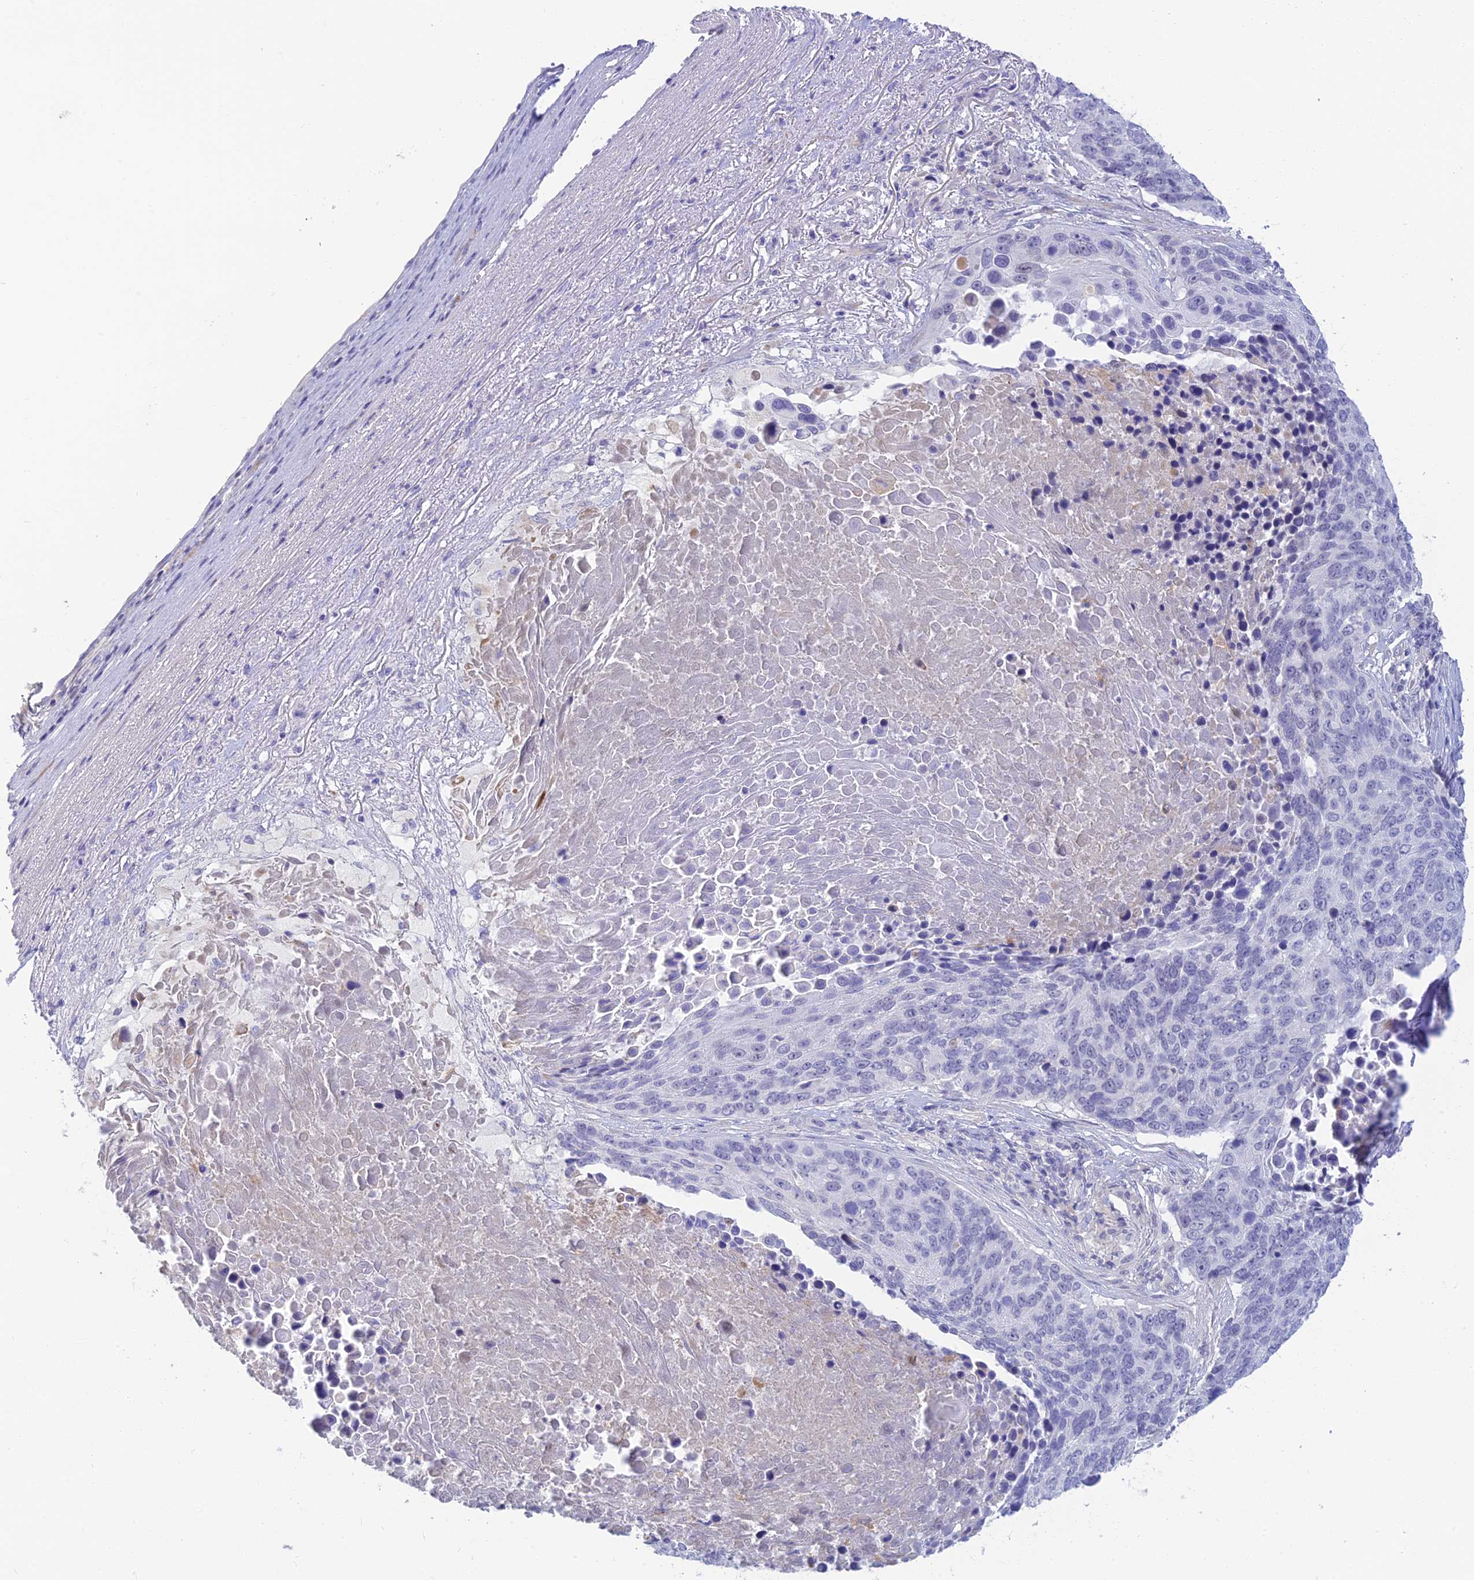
{"staining": {"intensity": "negative", "quantity": "none", "location": "none"}, "tissue": "lung cancer", "cell_type": "Tumor cells", "image_type": "cancer", "snomed": [{"axis": "morphology", "description": "Normal tissue, NOS"}, {"axis": "morphology", "description": "Squamous cell carcinoma, NOS"}, {"axis": "topography", "description": "Lymph node"}, {"axis": "topography", "description": "Lung"}], "caption": "Immunohistochemistry (IHC) image of neoplastic tissue: squamous cell carcinoma (lung) stained with DAB (3,3'-diaminobenzidine) exhibits no significant protein positivity in tumor cells.", "gene": "INTS13", "patient": {"sex": "male", "age": 66}}